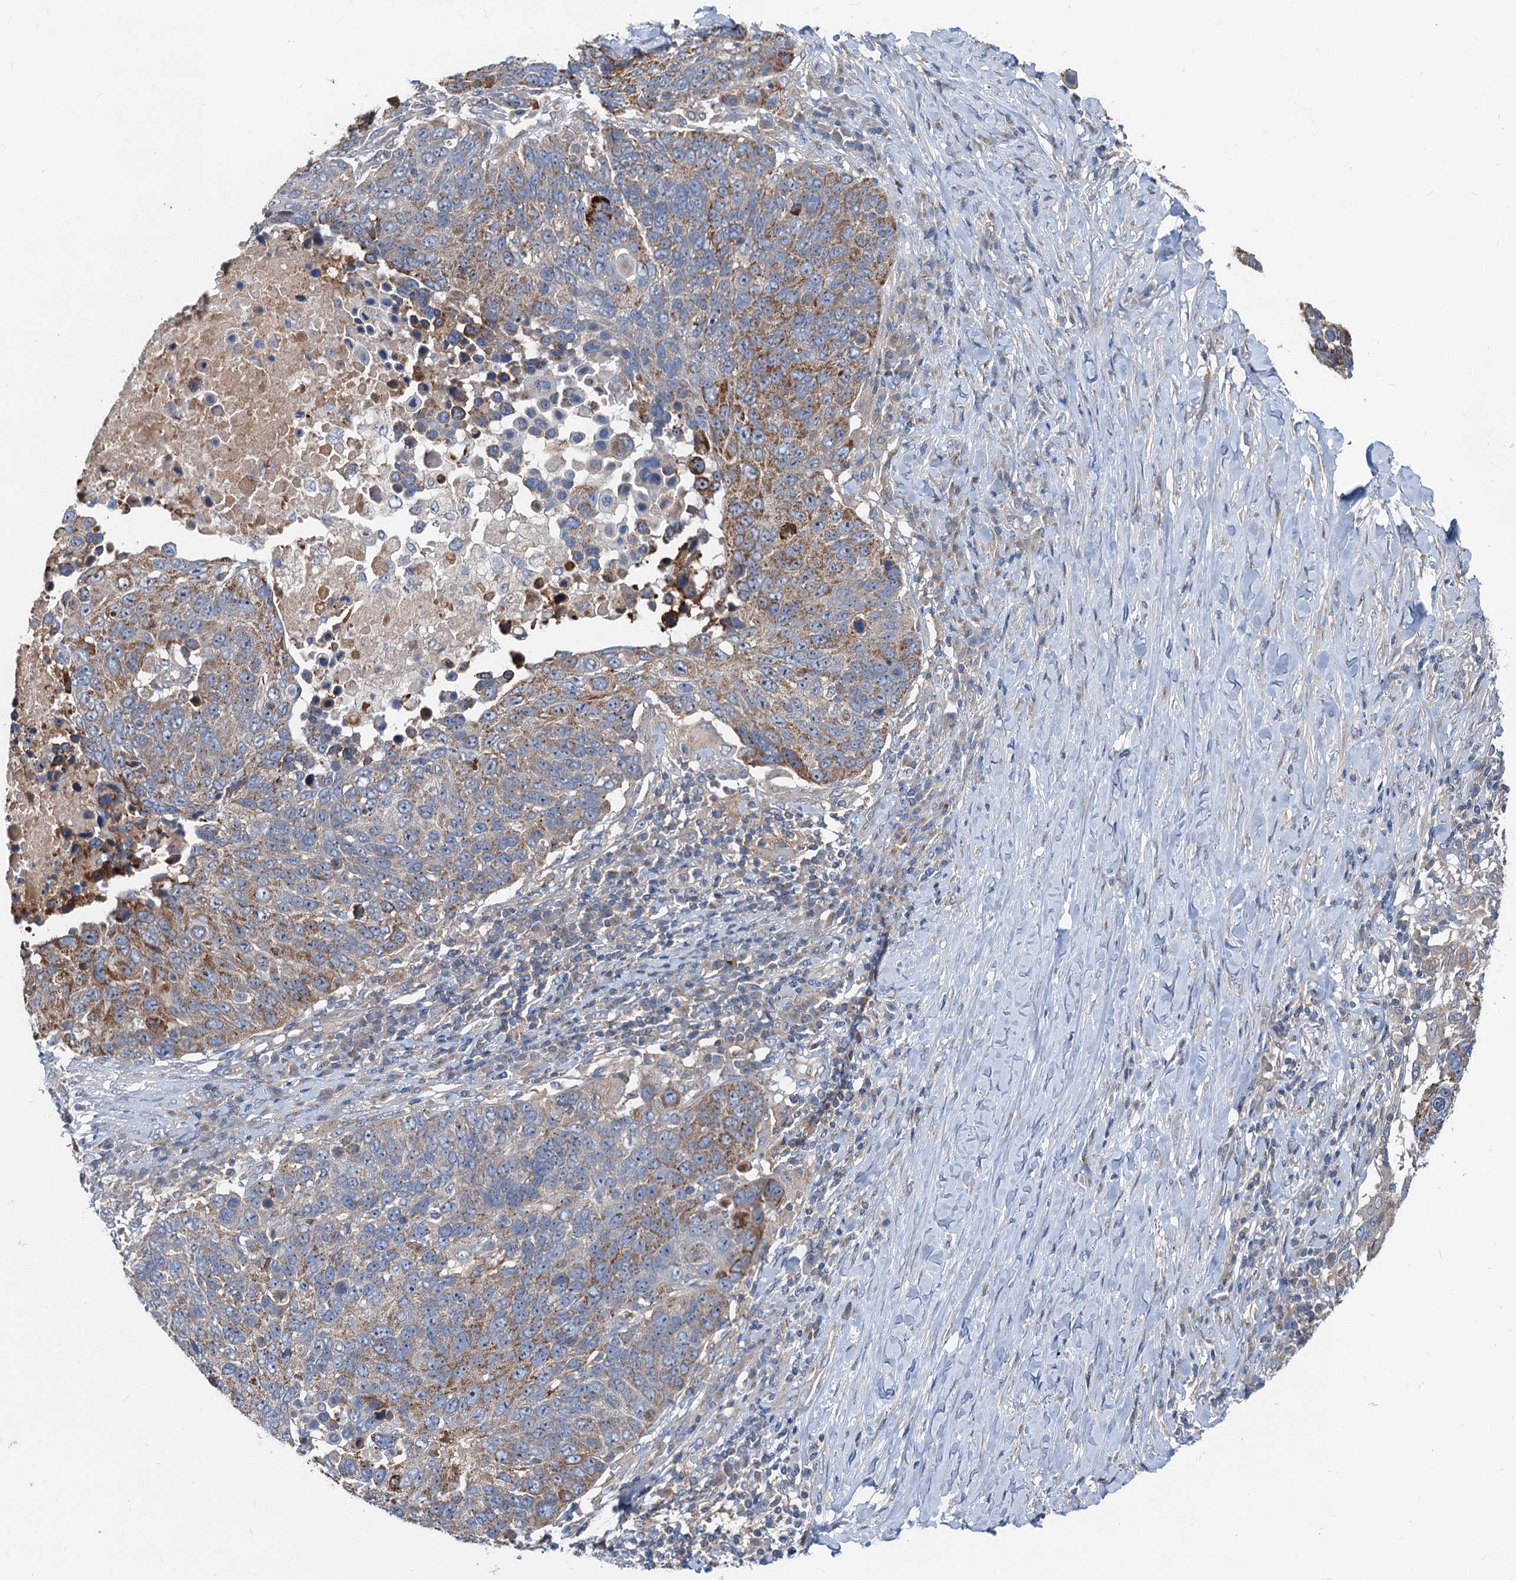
{"staining": {"intensity": "moderate", "quantity": "25%-75%", "location": "cytoplasmic/membranous"}, "tissue": "lung cancer", "cell_type": "Tumor cells", "image_type": "cancer", "snomed": [{"axis": "morphology", "description": "Normal tissue, NOS"}, {"axis": "morphology", "description": "Squamous cell carcinoma, NOS"}, {"axis": "topography", "description": "Lymph node"}, {"axis": "topography", "description": "Lung"}], "caption": "Lung cancer stained with IHC shows moderate cytoplasmic/membranous positivity in about 25%-75% of tumor cells.", "gene": "ANKRD26", "patient": {"sex": "male", "age": 66}}